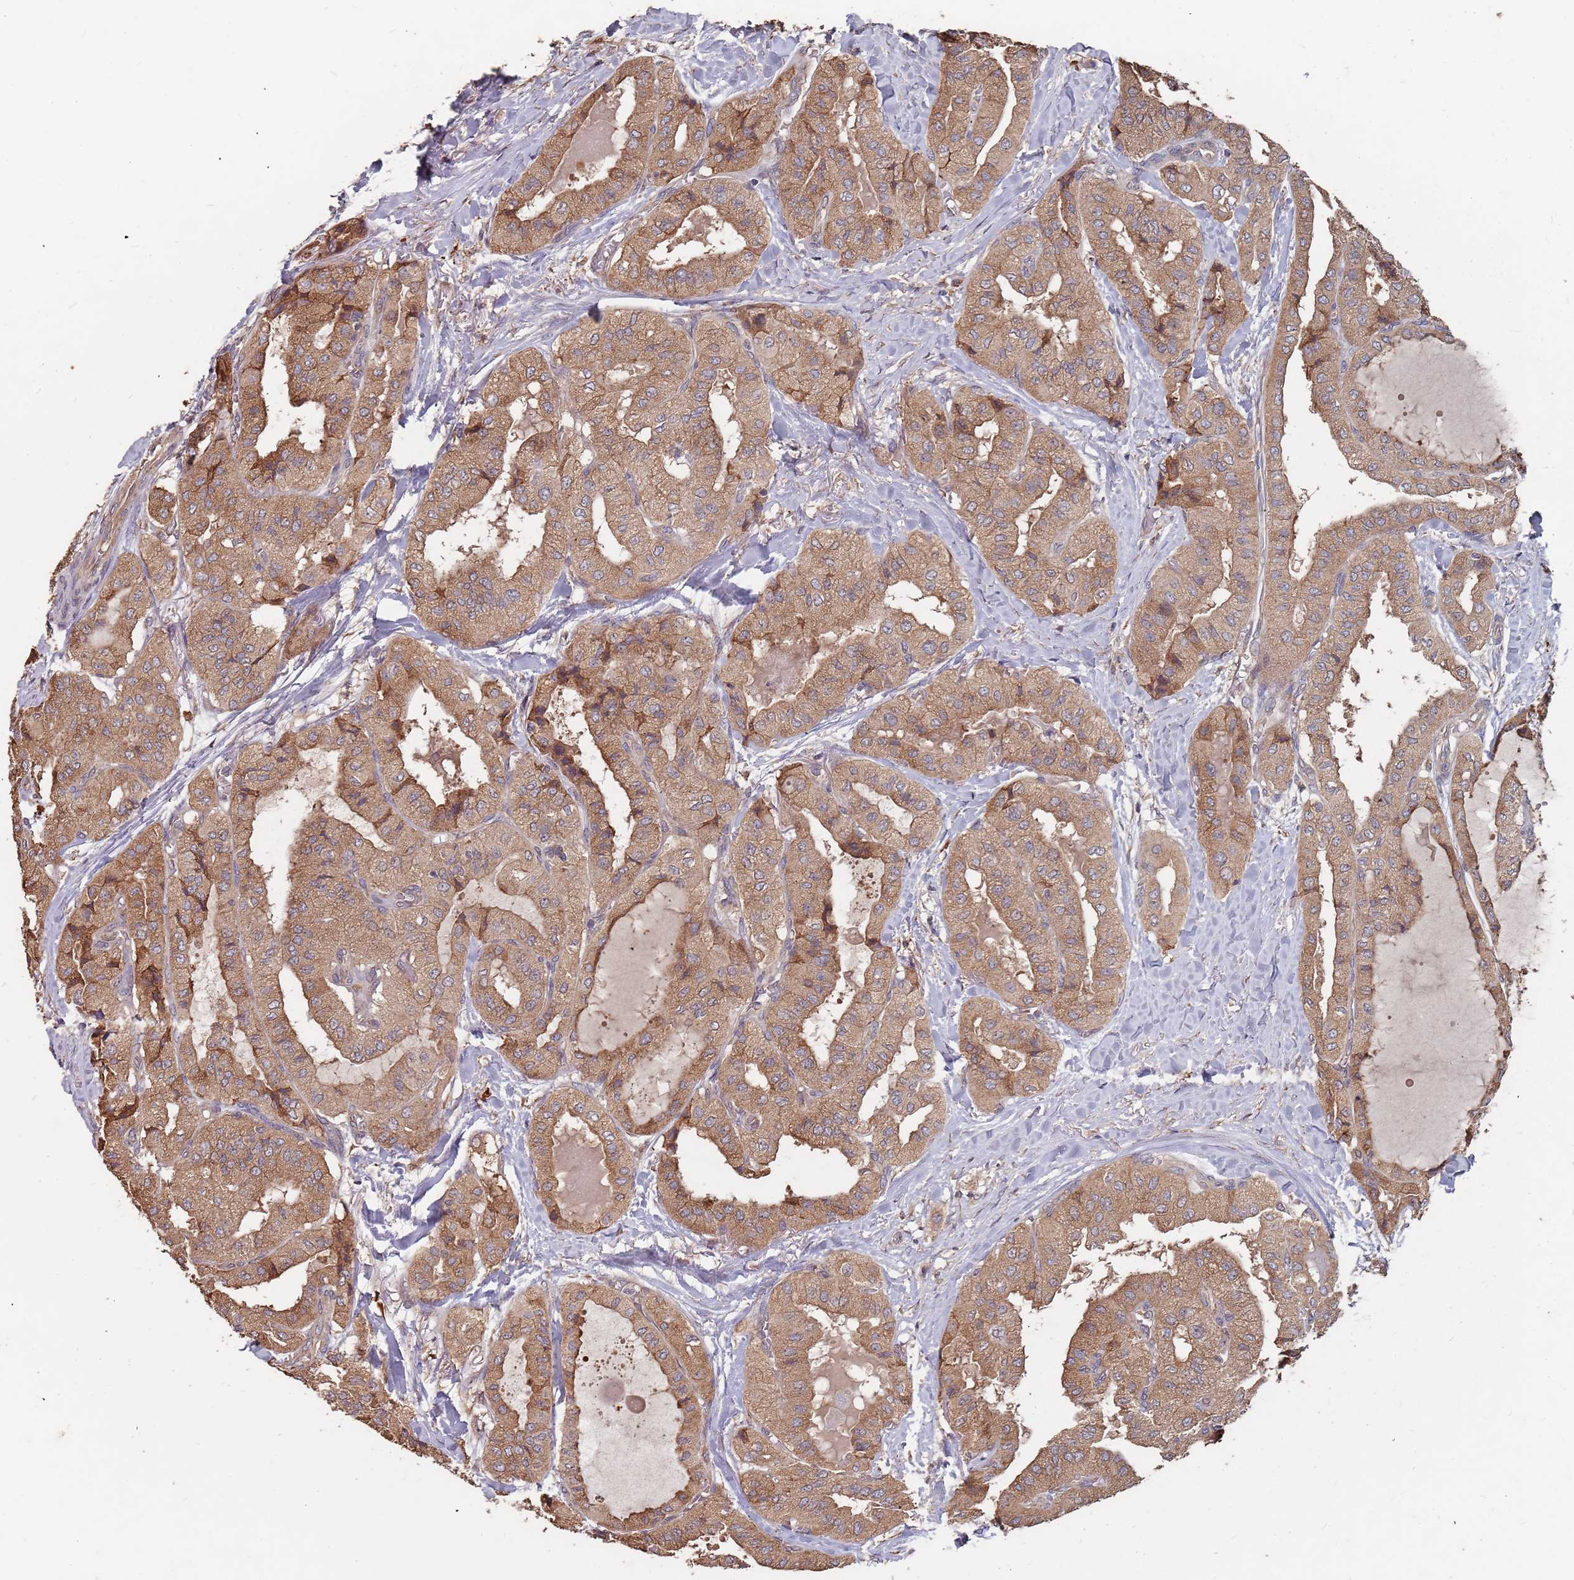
{"staining": {"intensity": "moderate", "quantity": ">75%", "location": "cytoplasmic/membranous"}, "tissue": "thyroid cancer", "cell_type": "Tumor cells", "image_type": "cancer", "snomed": [{"axis": "morphology", "description": "Papillary adenocarcinoma, NOS"}, {"axis": "topography", "description": "Thyroid gland"}], "caption": "A micrograph of human thyroid cancer stained for a protein demonstrates moderate cytoplasmic/membranous brown staining in tumor cells.", "gene": "ATG5", "patient": {"sex": "female", "age": 59}}